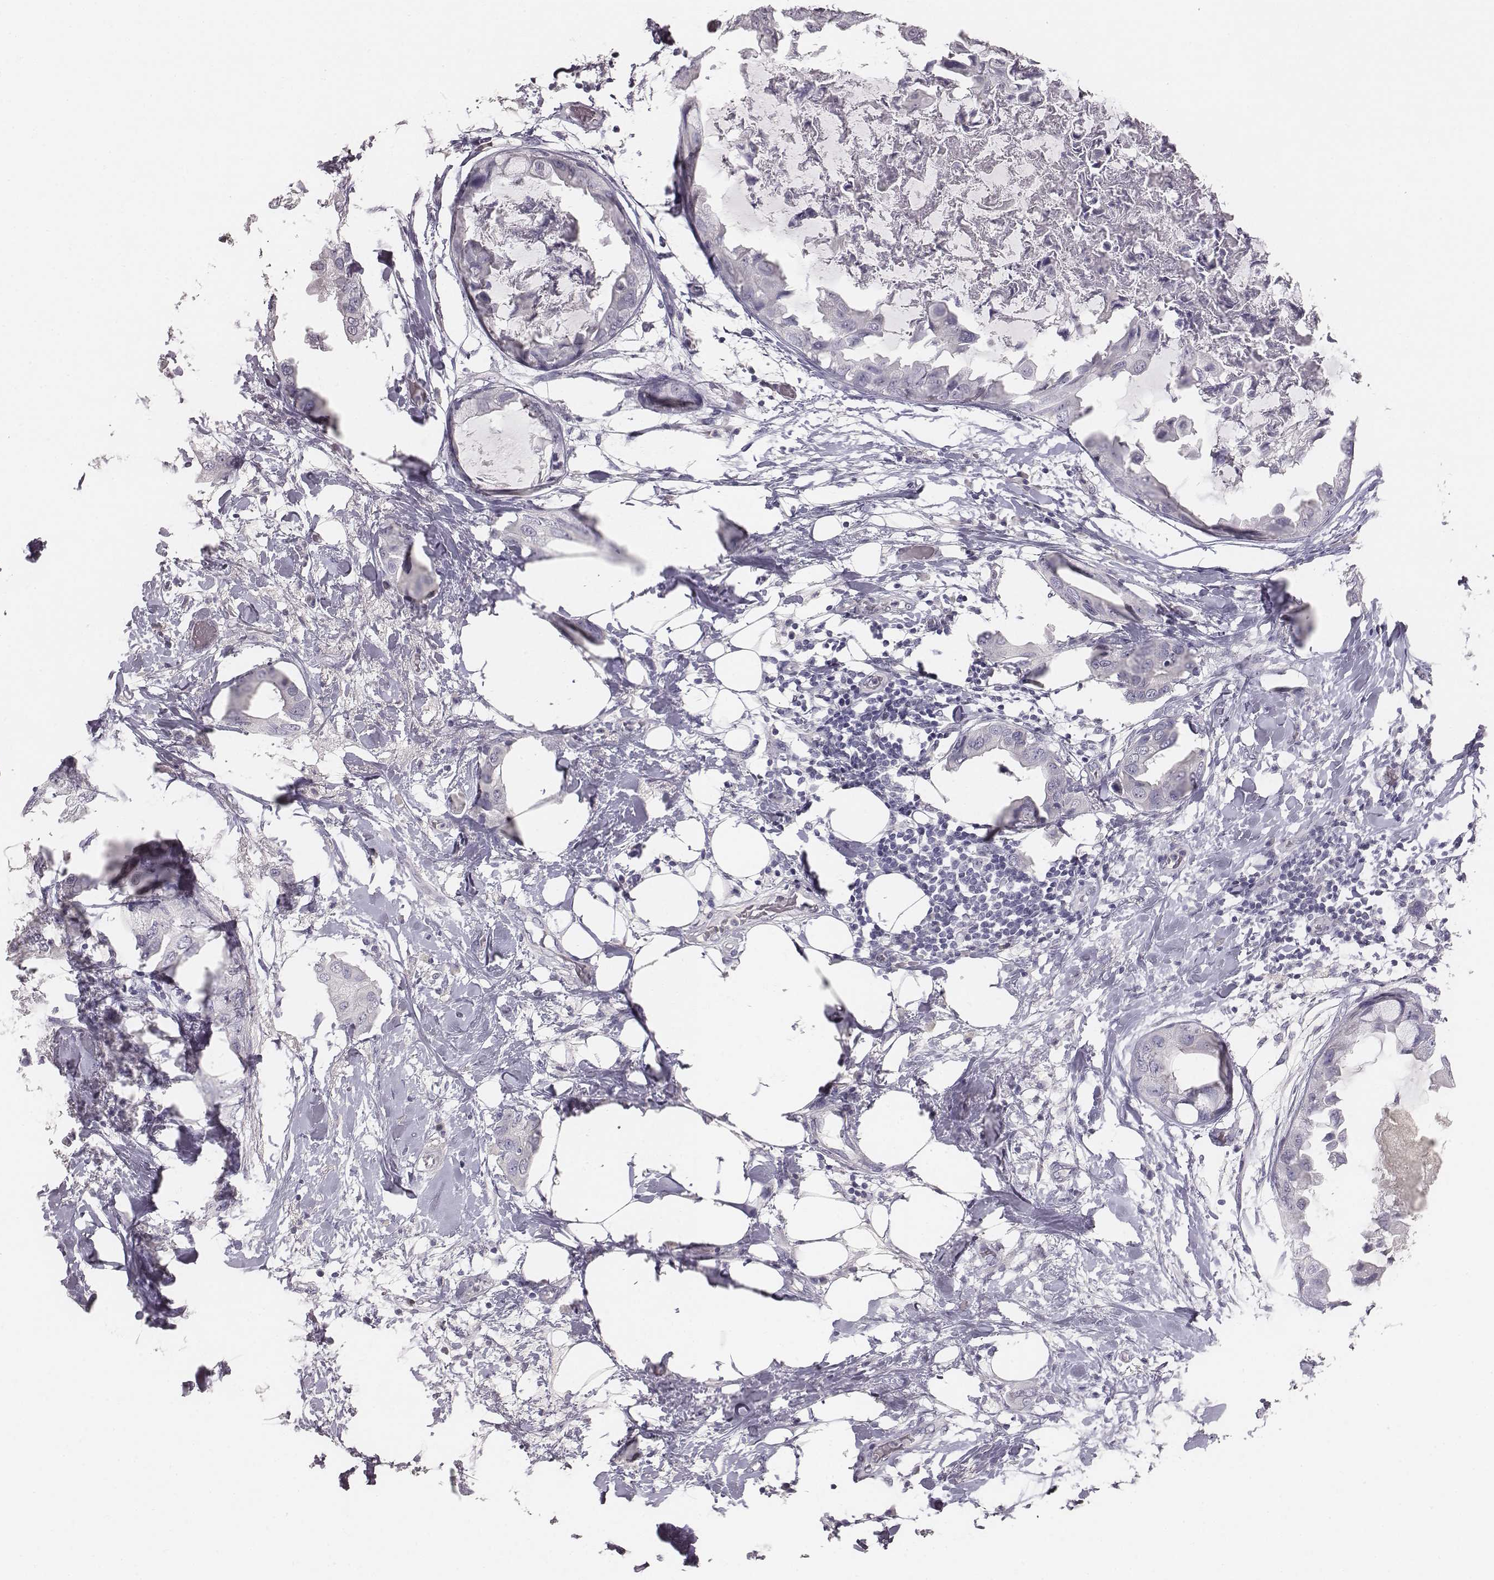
{"staining": {"intensity": "negative", "quantity": "none", "location": "none"}, "tissue": "breast cancer", "cell_type": "Tumor cells", "image_type": "cancer", "snomed": [{"axis": "morphology", "description": "Normal tissue, NOS"}, {"axis": "morphology", "description": "Duct carcinoma"}, {"axis": "topography", "description": "Breast"}], "caption": "This micrograph is of breast infiltrating ductal carcinoma stained with IHC to label a protein in brown with the nuclei are counter-stained blue. There is no positivity in tumor cells. The staining is performed using DAB brown chromogen with nuclei counter-stained in using hematoxylin.", "gene": "MYH6", "patient": {"sex": "female", "age": 40}}